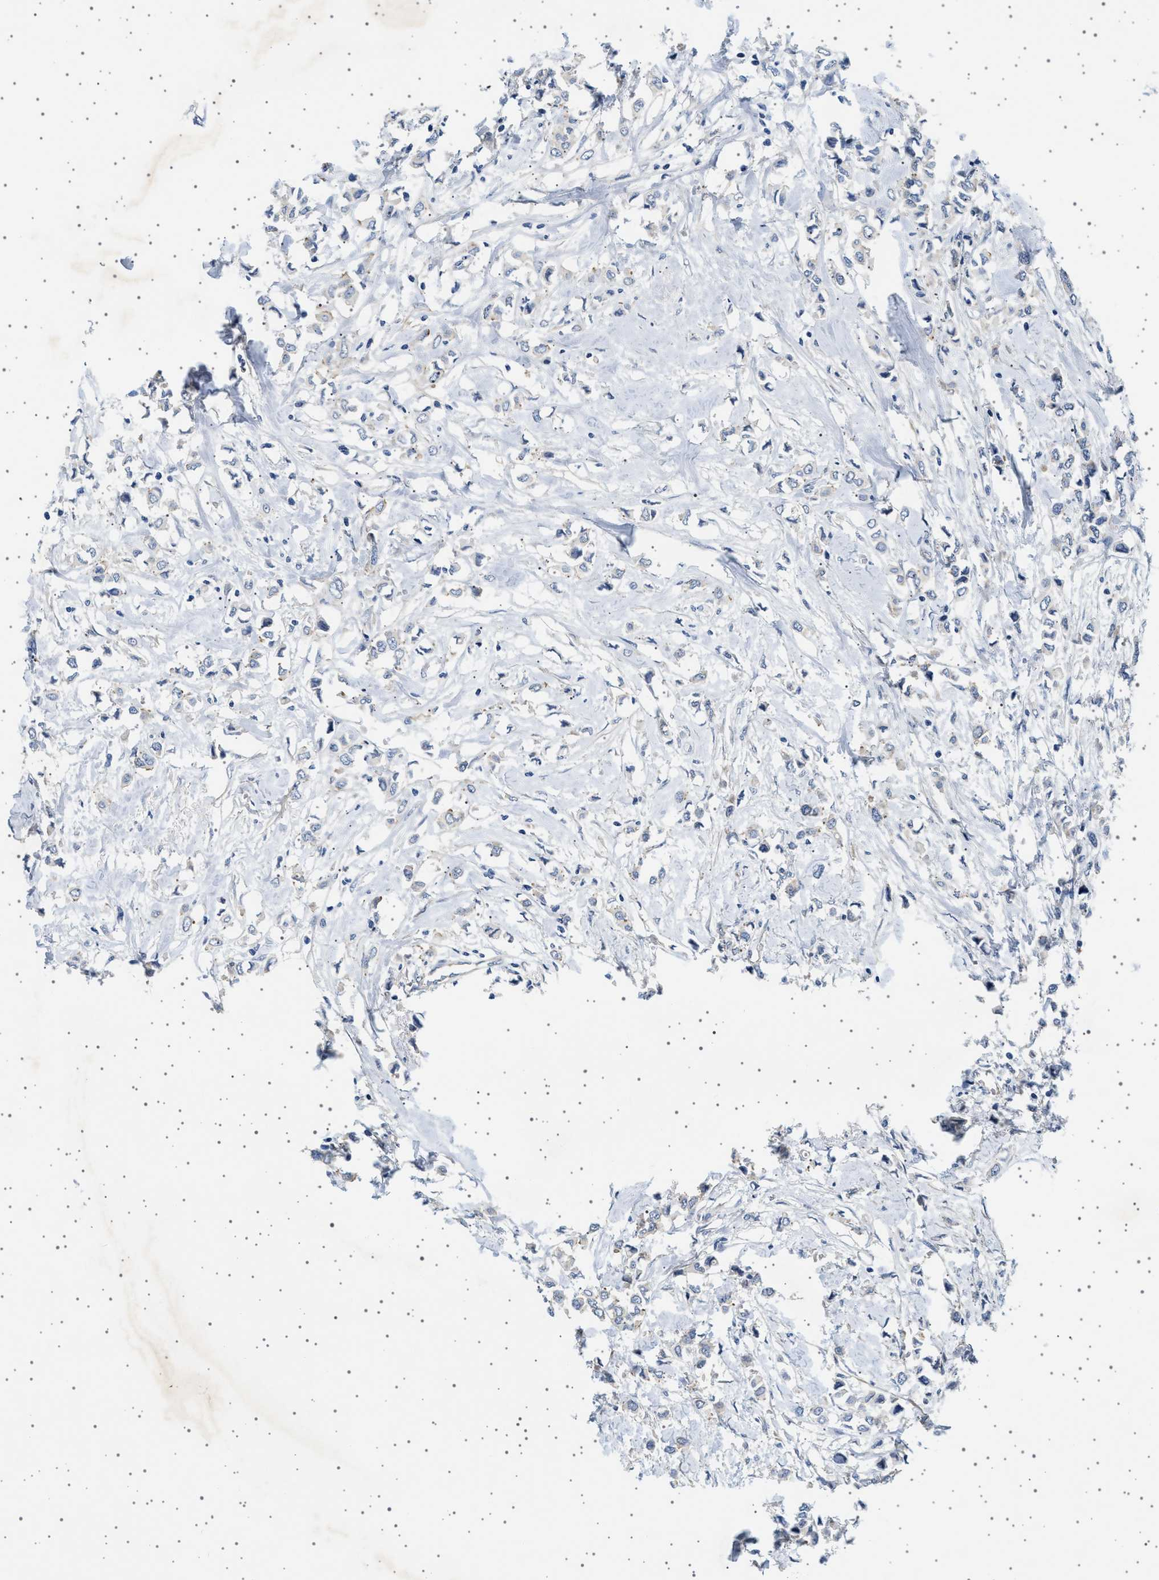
{"staining": {"intensity": "negative", "quantity": "none", "location": "none"}, "tissue": "breast cancer", "cell_type": "Tumor cells", "image_type": "cancer", "snomed": [{"axis": "morphology", "description": "Lobular carcinoma"}, {"axis": "topography", "description": "Breast"}], "caption": "IHC histopathology image of breast cancer (lobular carcinoma) stained for a protein (brown), which demonstrates no positivity in tumor cells.", "gene": "PLPP6", "patient": {"sex": "female", "age": 51}}